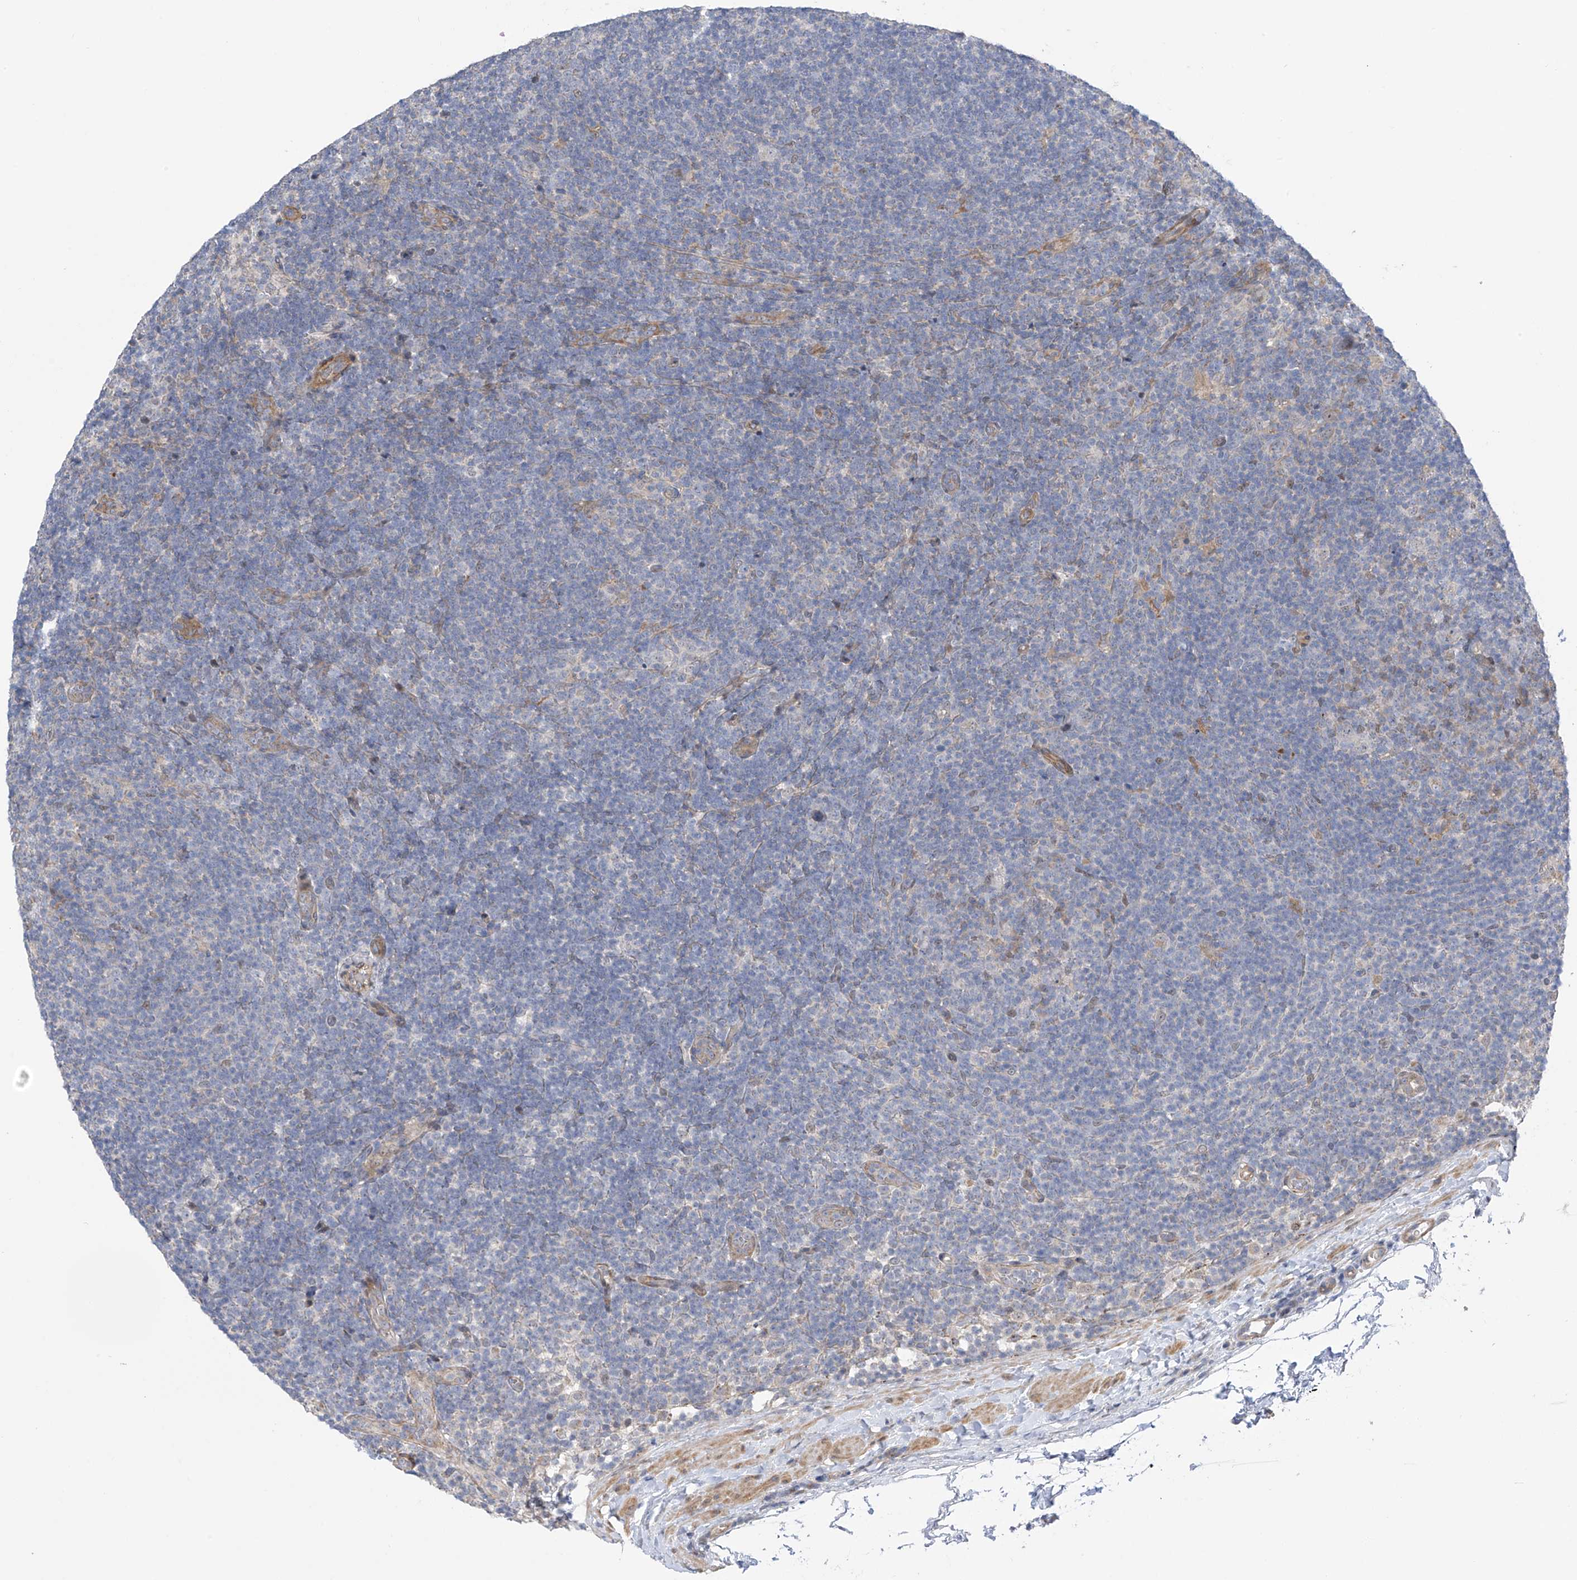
{"staining": {"intensity": "negative", "quantity": "none", "location": "none"}, "tissue": "lymphoma", "cell_type": "Tumor cells", "image_type": "cancer", "snomed": [{"axis": "morphology", "description": "Hodgkin's disease, NOS"}, {"axis": "topography", "description": "Lymph node"}], "caption": "An image of human lymphoma is negative for staining in tumor cells.", "gene": "ZNF641", "patient": {"sex": "female", "age": 57}}